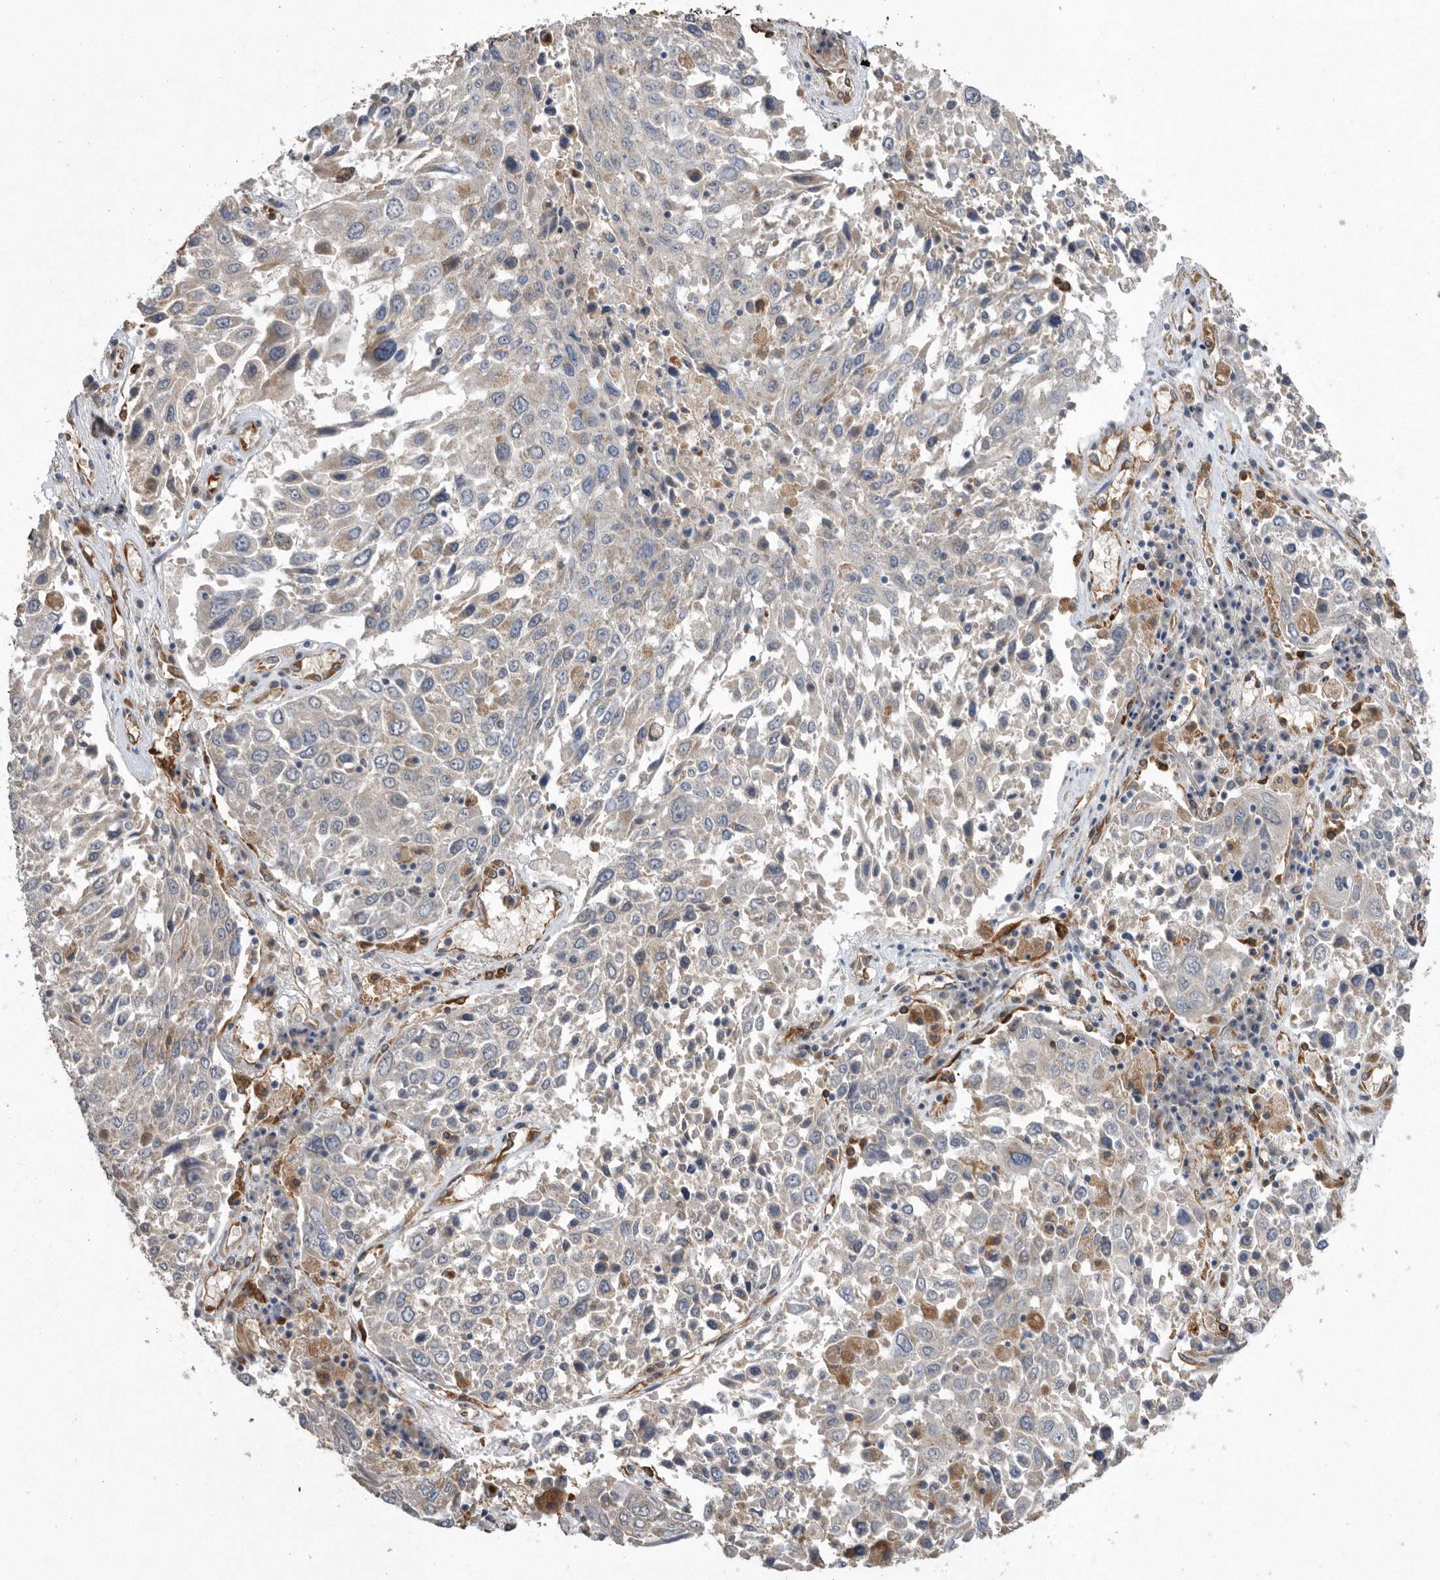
{"staining": {"intensity": "weak", "quantity": "<25%", "location": "cytoplasmic/membranous"}, "tissue": "lung cancer", "cell_type": "Tumor cells", "image_type": "cancer", "snomed": [{"axis": "morphology", "description": "Squamous cell carcinoma, NOS"}, {"axis": "topography", "description": "Lung"}], "caption": "IHC histopathology image of lung squamous cell carcinoma stained for a protein (brown), which demonstrates no expression in tumor cells.", "gene": "PON2", "patient": {"sex": "male", "age": 65}}